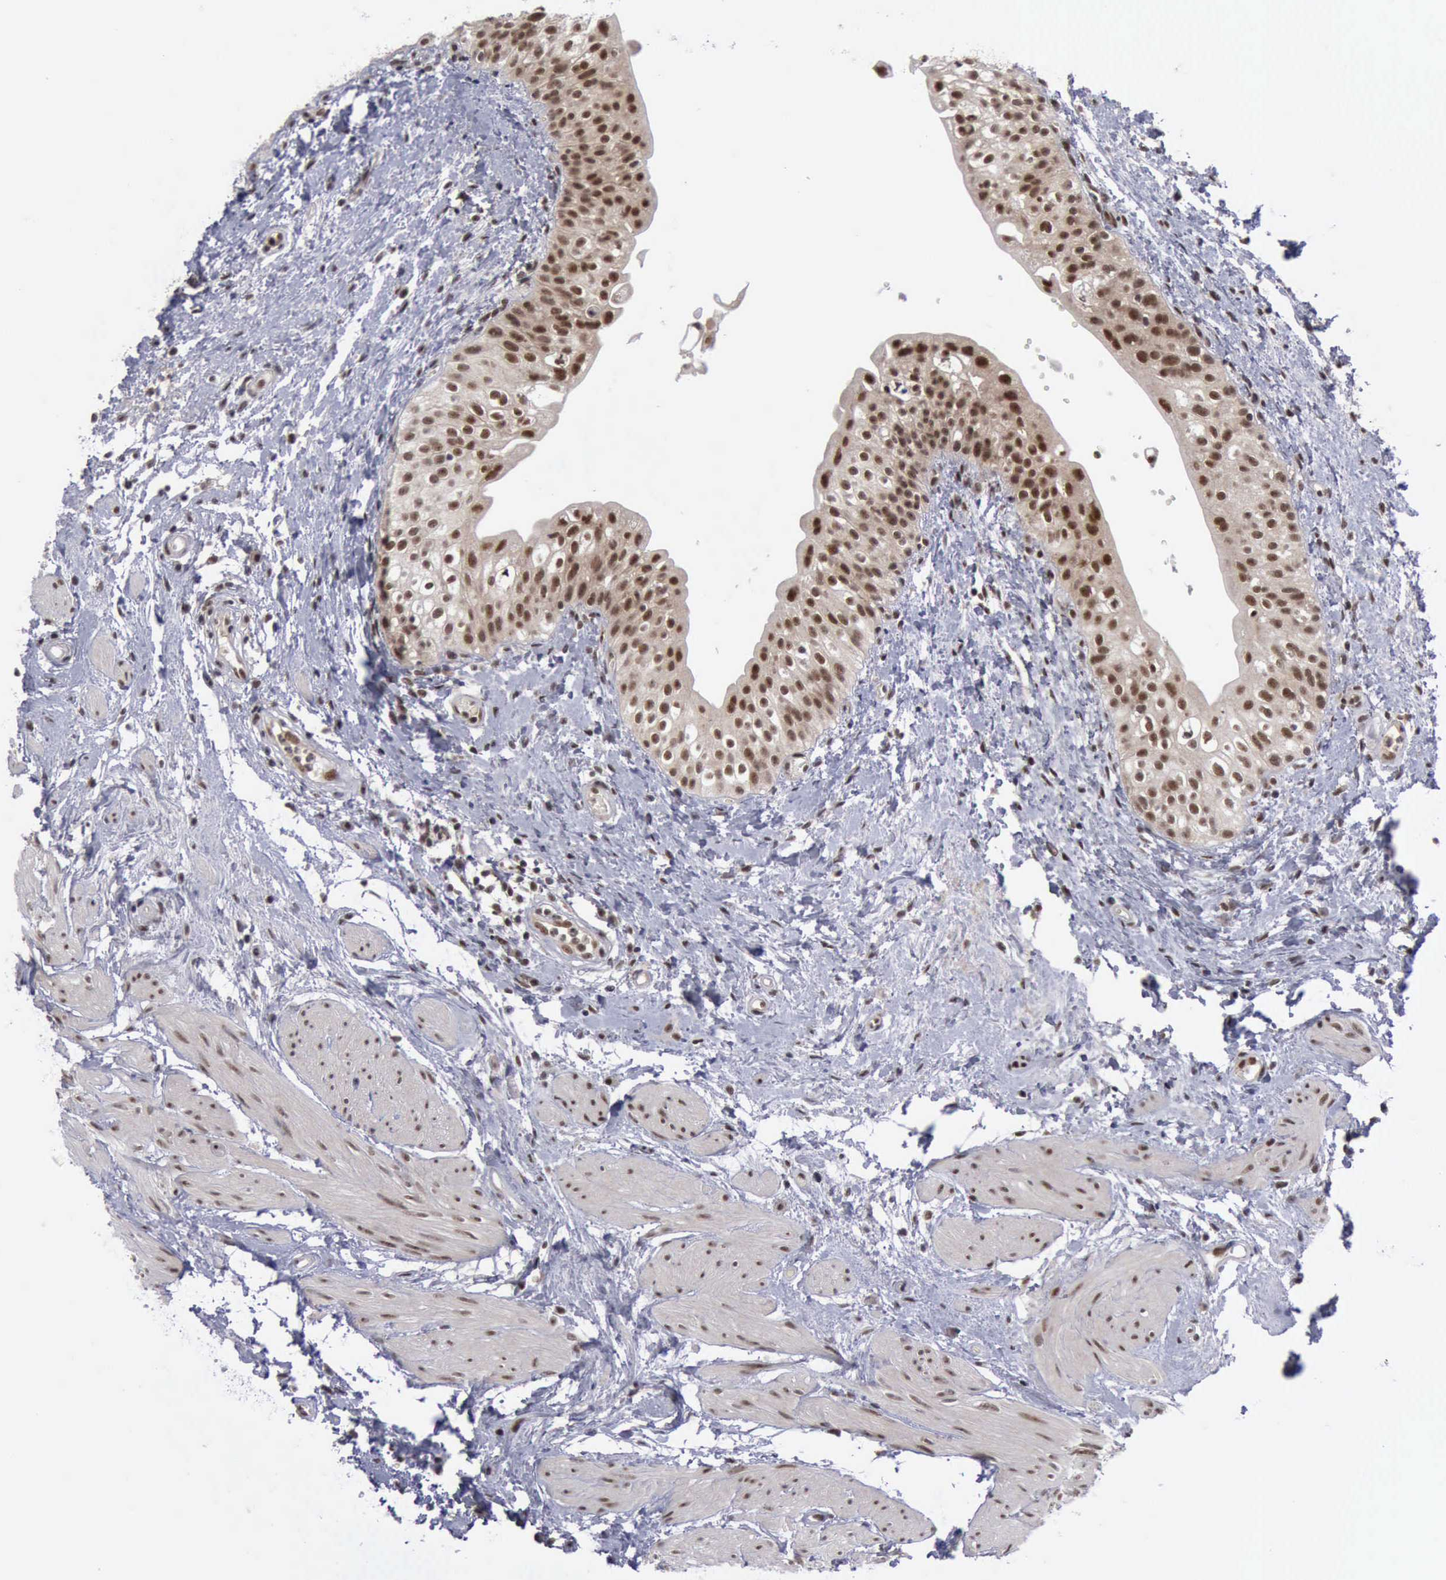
{"staining": {"intensity": "strong", "quantity": ">75%", "location": "cytoplasmic/membranous,nuclear"}, "tissue": "urinary bladder", "cell_type": "Urothelial cells", "image_type": "normal", "snomed": [{"axis": "morphology", "description": "Normal tissue, NOS"}, {"axis": "topography", "description": "Urinary bladder"}], "caption": "Benign urinary bladder was stained to show a protein in brown. There is high levels of strong cytoplasmic/membranous,nuclear staining in approximately >75% of urothelial cells. Nuclei are stained in blue.", "gene": "ATM", "patient": {"sex": "female", "age": 55}}